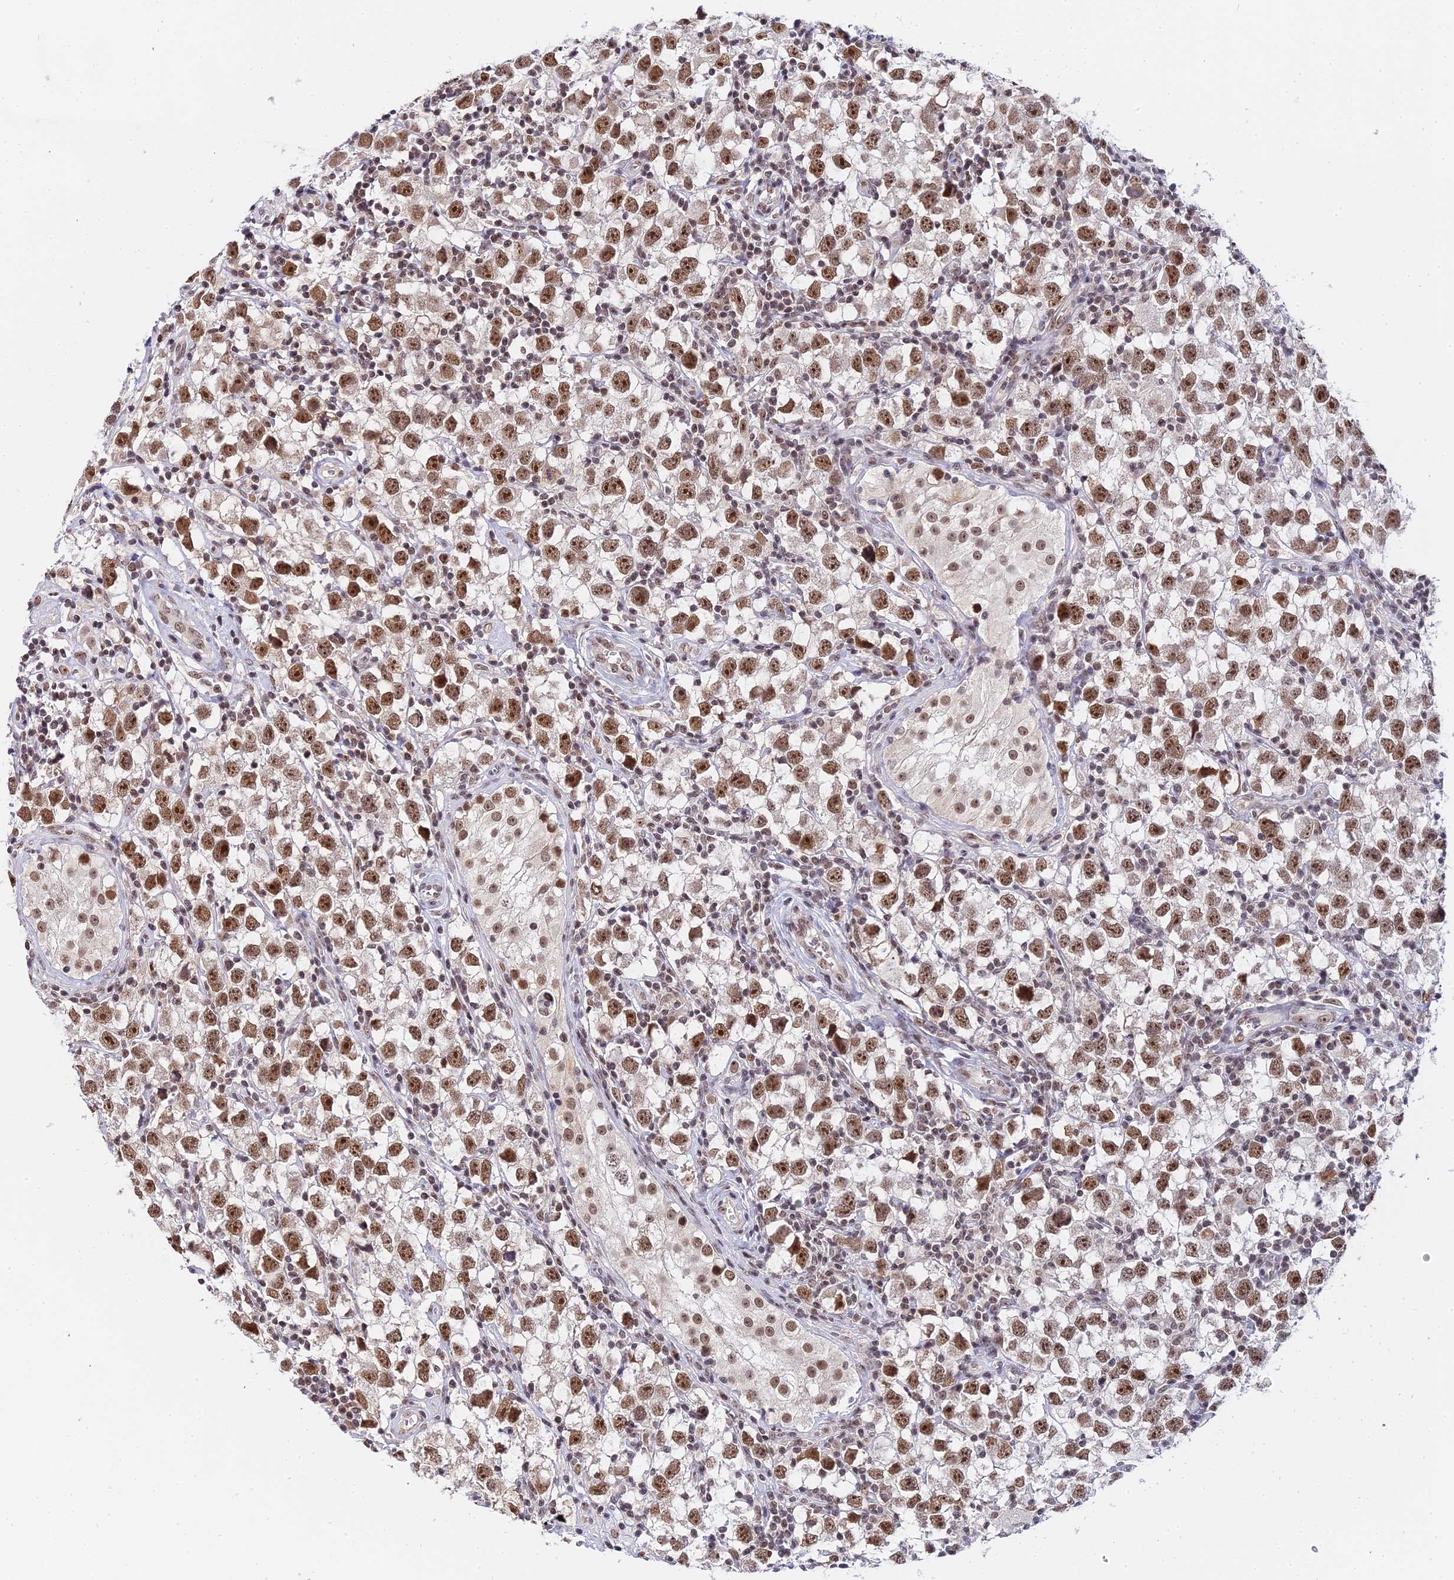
{"staining": {"intensity": "strong", "quantity": ">75%", "location": "nuclear"}, "tissue": "testis cancer", "cell_type": "Tumor cells", "image_type": "cancer", "snomed": [{"axis": "morphology", "description": "Seminoma, NOS"}, {"axis": "morphology", "description": "Carcinoma, Embryonal, NOS"}, {"axis": "topography", "description": "Testis"}], "caption": "Immunohistochemistry photomicrograph of neoplastic tissue: testis embryonal carcinoma stained using immunohistochemistry (IHC) shows high levels of strong protein expression localized specifically in the nuclear of tumor cells, appearing as a nuclear brown color.", "gene": "EXOSC3", "patient": {"sex": "male", "age": 29}}